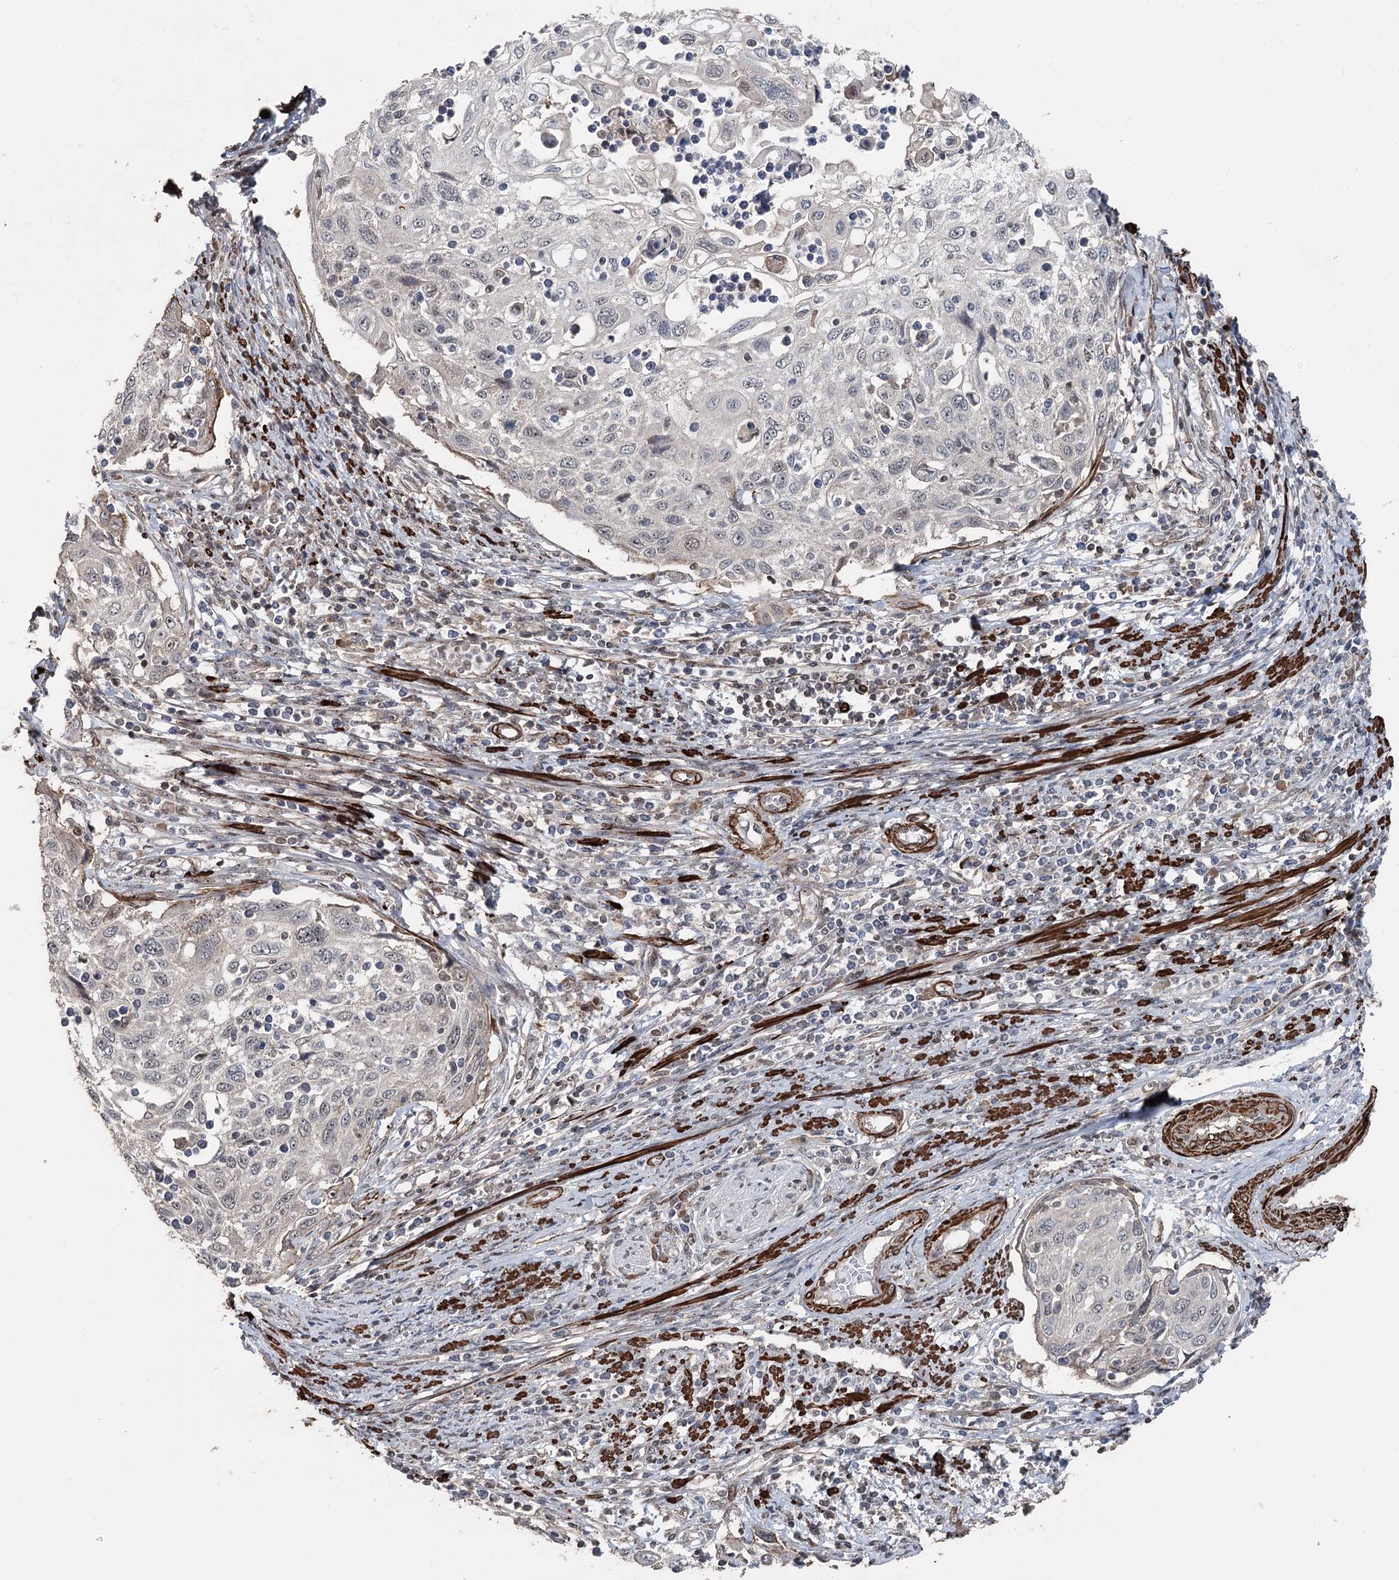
{"staining": {"intensity": "weak", "quantity": "<25%", "location": "cytoplasmic/membranous"}, "tissue": "cervical cancer", "cell_type": "Tumor cells", "image_type": "cancer", "snomed": [{"axis": "morphology", "description": "Squamous cell carcinoma, NOS"}, {"axis": "topography", "description": "Cervix"}], "caption": "IHC micrograph of cervical cancer (squamous cell carcinoma) stained for a protein (brown), which displays no staining in tumor cells.", "gene": "CCDC82", "patient": {"sex": "female", "age": 70}}